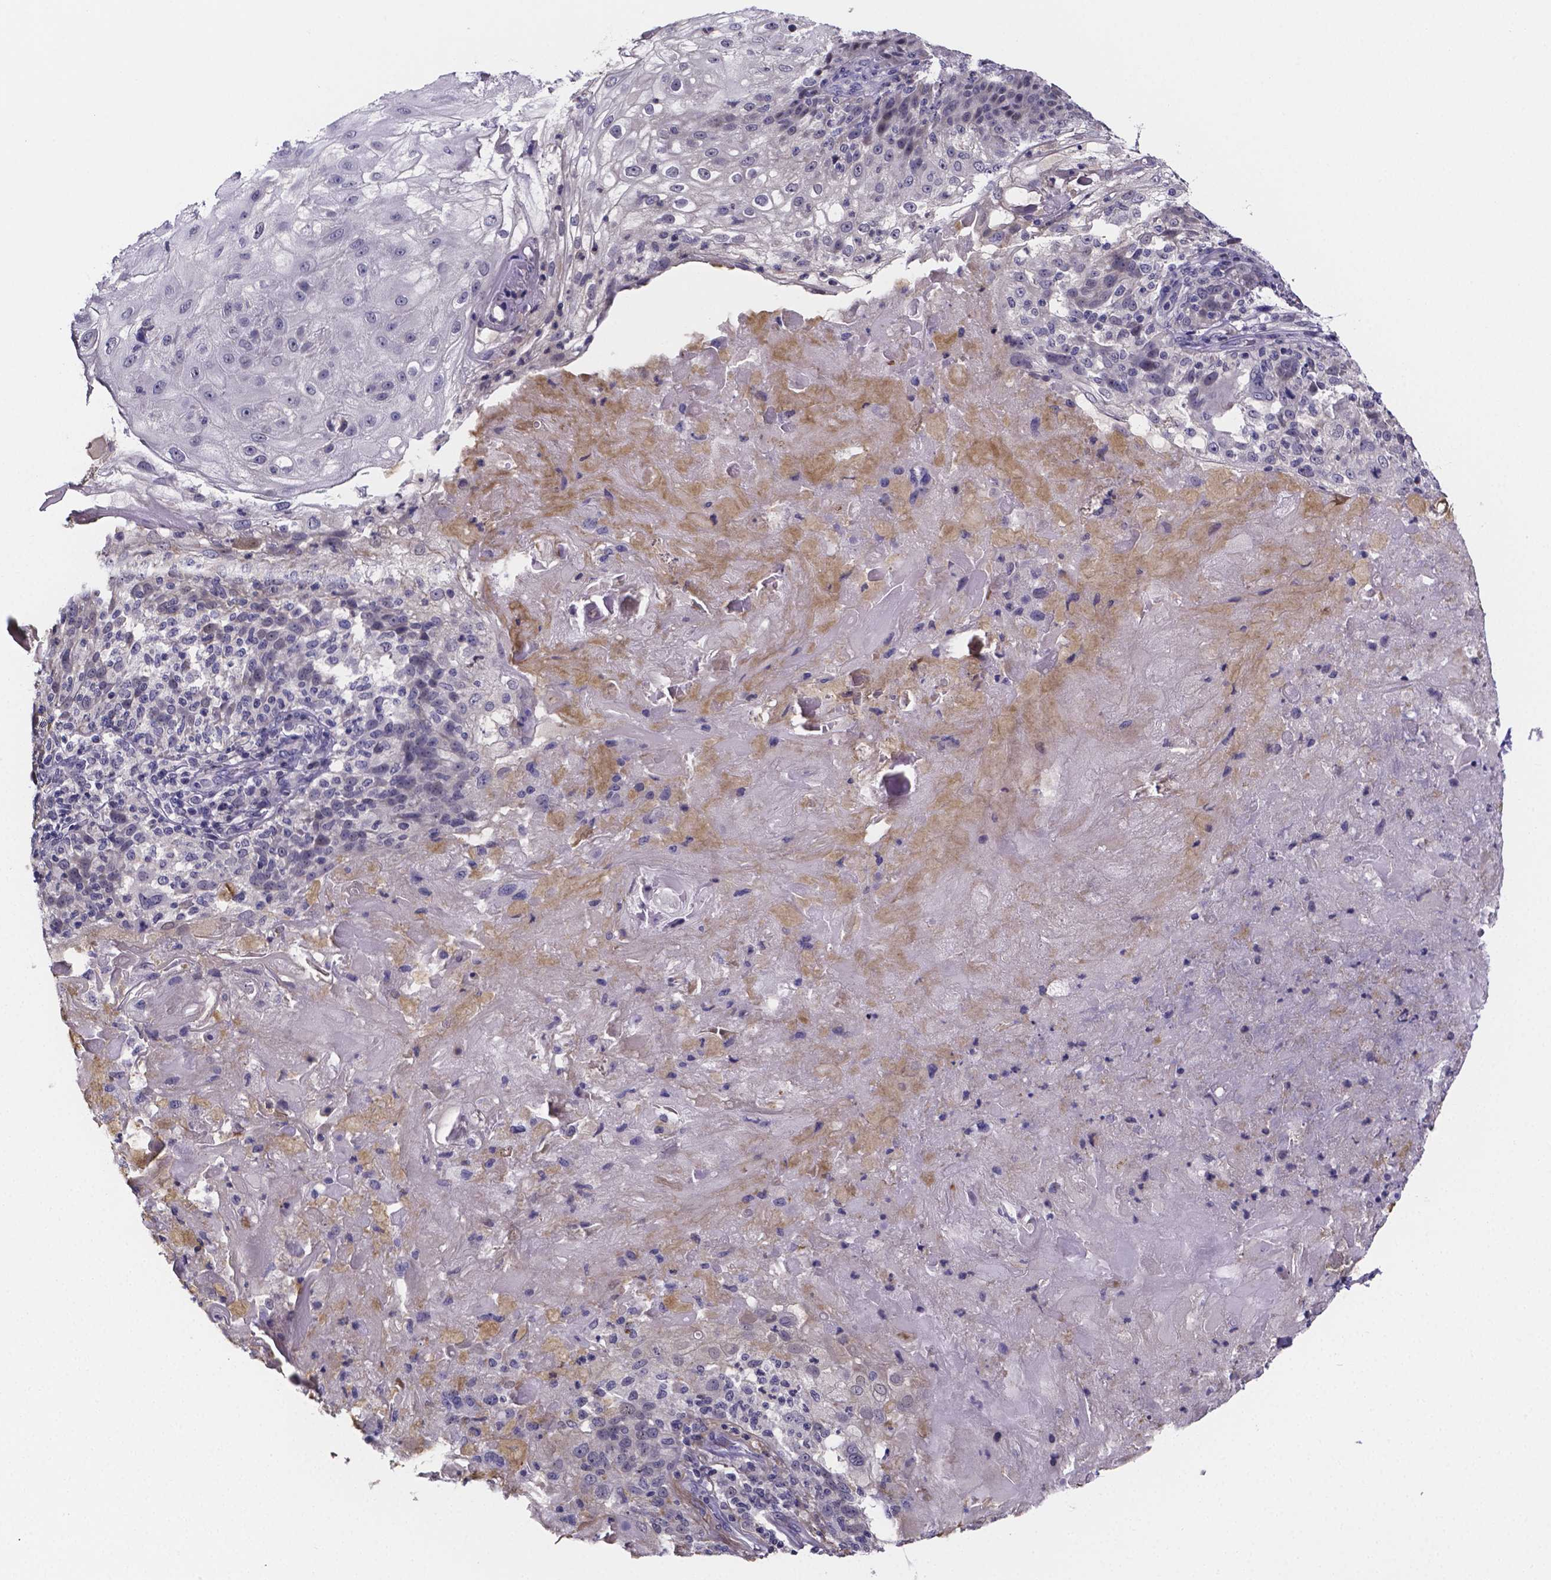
{"staining": {"intensity": "negative", "quantity": "none", "location": "none"}, "tissue": "skin cancer", "cell_type": "Tumor cells", "image_type": "cancer", "snomed": [{"axis": "morphology", "description": "Normal tissue, NOS"}, {"axis": "morphology", "description": "Squamous cell carcinoma, NOS"}, {"axis": "topography", "description": "Skin"}], "caption": "Immunohistochemistry histopathology image of neoplastic tissue: skin squamous cell carcinoma stained with DAB reveals no significant protein positivity in tumor cells.", "gene": "IZUMO1", "patient": {"sex": "female", "age": 83}}